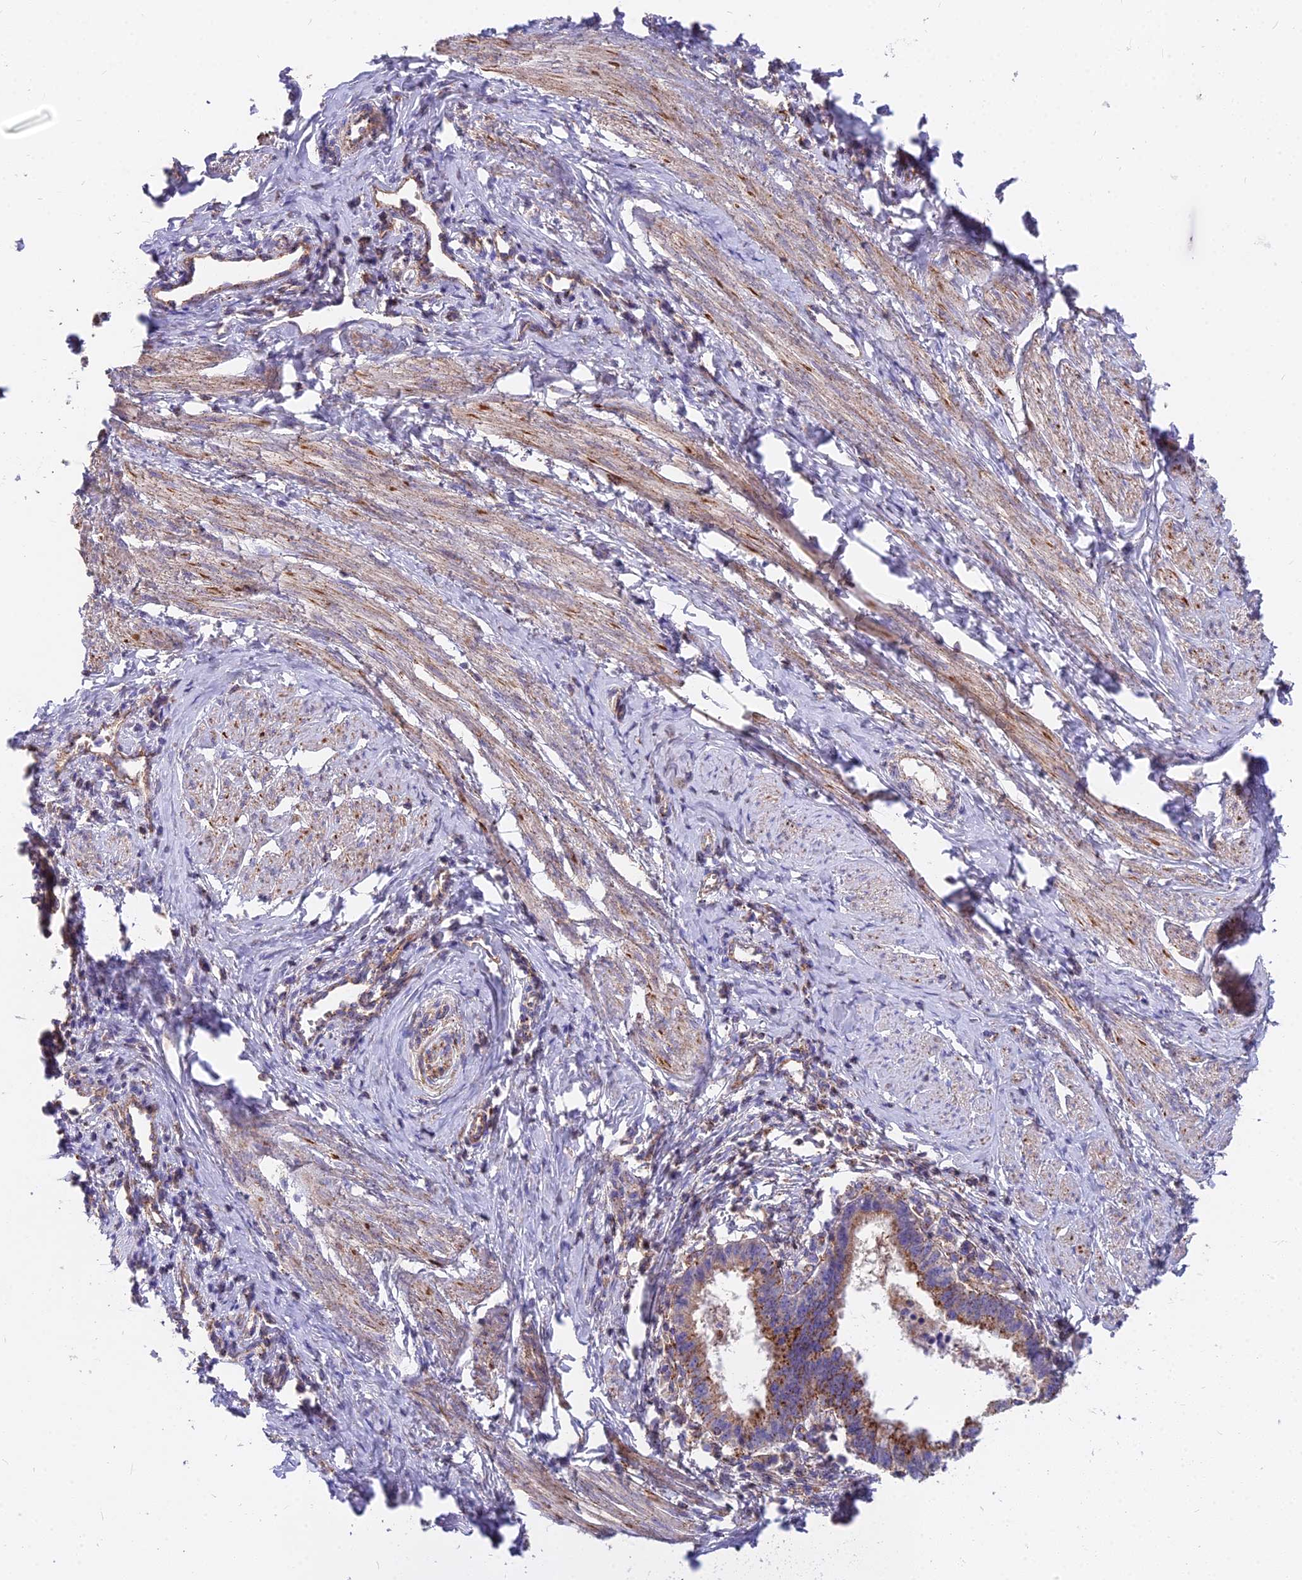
{"staining": {"intensity": "moderate", "quantity": ">75%", "location": "cytoplasmic/membranous"}, "tissue": "cervical cancer", "cell_type": "Tumor cells", "image_type": "cancer", "snomed": [{"axis": "morphology", "description": "Adenocarcinoma, NOS"}, {"axis": "topography", "description": "Cervix"}], "caption": "Cervical cancer (adenocarcinoma) was stained to show a protein in brown. There is medium levels of moderate cytoplasmic/membranous staining in about >75% of tumor cells. Immunohistochemistry stains the protein in brown and the nuclei are stained blue.", "gene": "FRMPD1", "patient": {"sex": "female", "age": 36}}